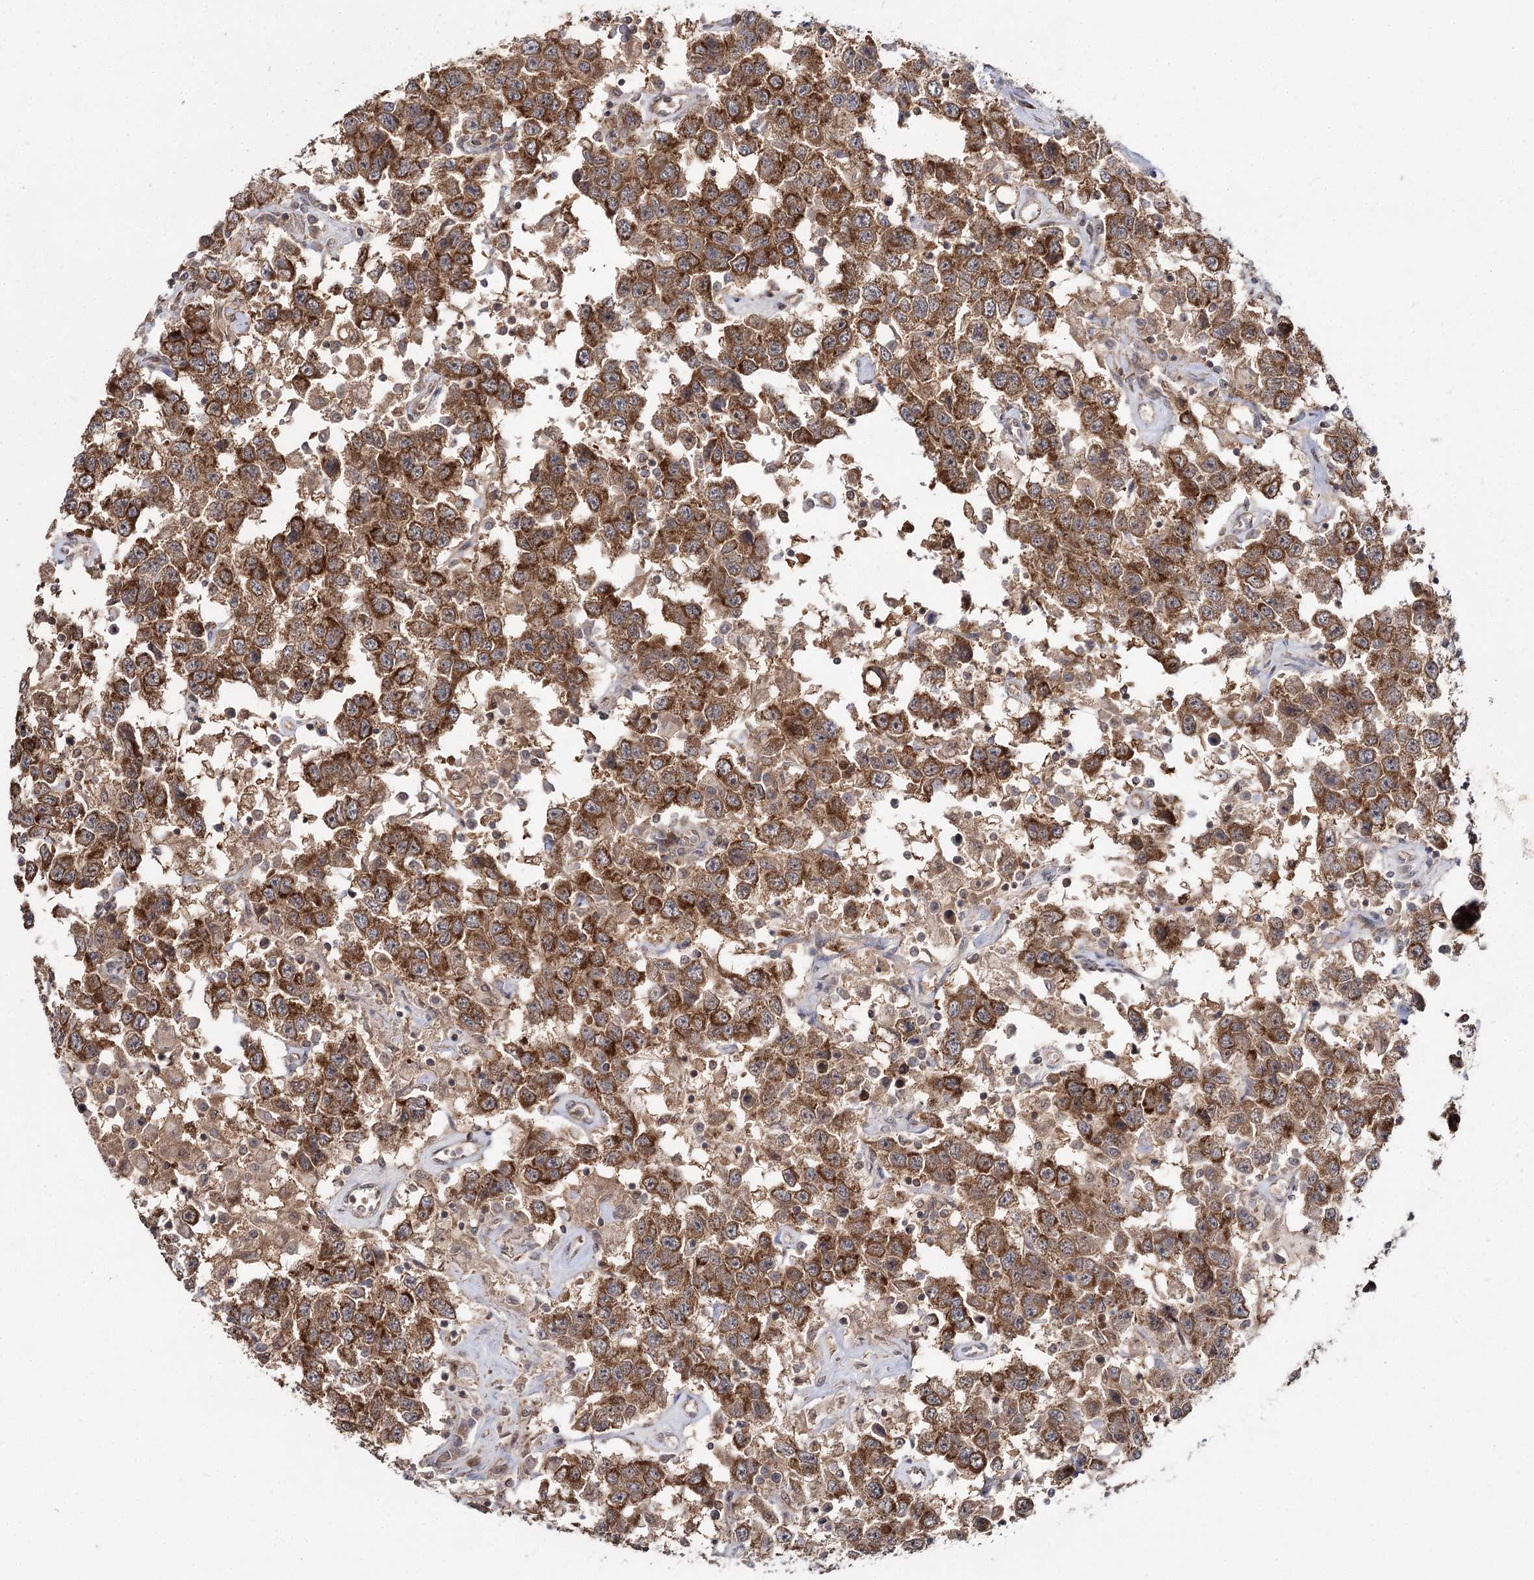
{"staining": {"intensity": "moderate", "quantity": ">75%", "location": "cytoplasmic/membranous"}, "tissue": "testis cancer", "cell_type": "Tumor cells", "image_type": "cancer", "snomed": [{"axis": "morphology", "description": "Seminoma, NOS"}, {"axis": "topography", "description": "Testis"}], "caption": "Protein staining displays moderate cytoplasmic/membranous positivity in approximately >75% of tumor cells in seminoma (testis). (DAB (3,3'-diaminobenzidine) = brown stain, brightfield microscopy at high magnification).", "gene": "WDR44", "patient": {"sex": "male", "age": 41}}